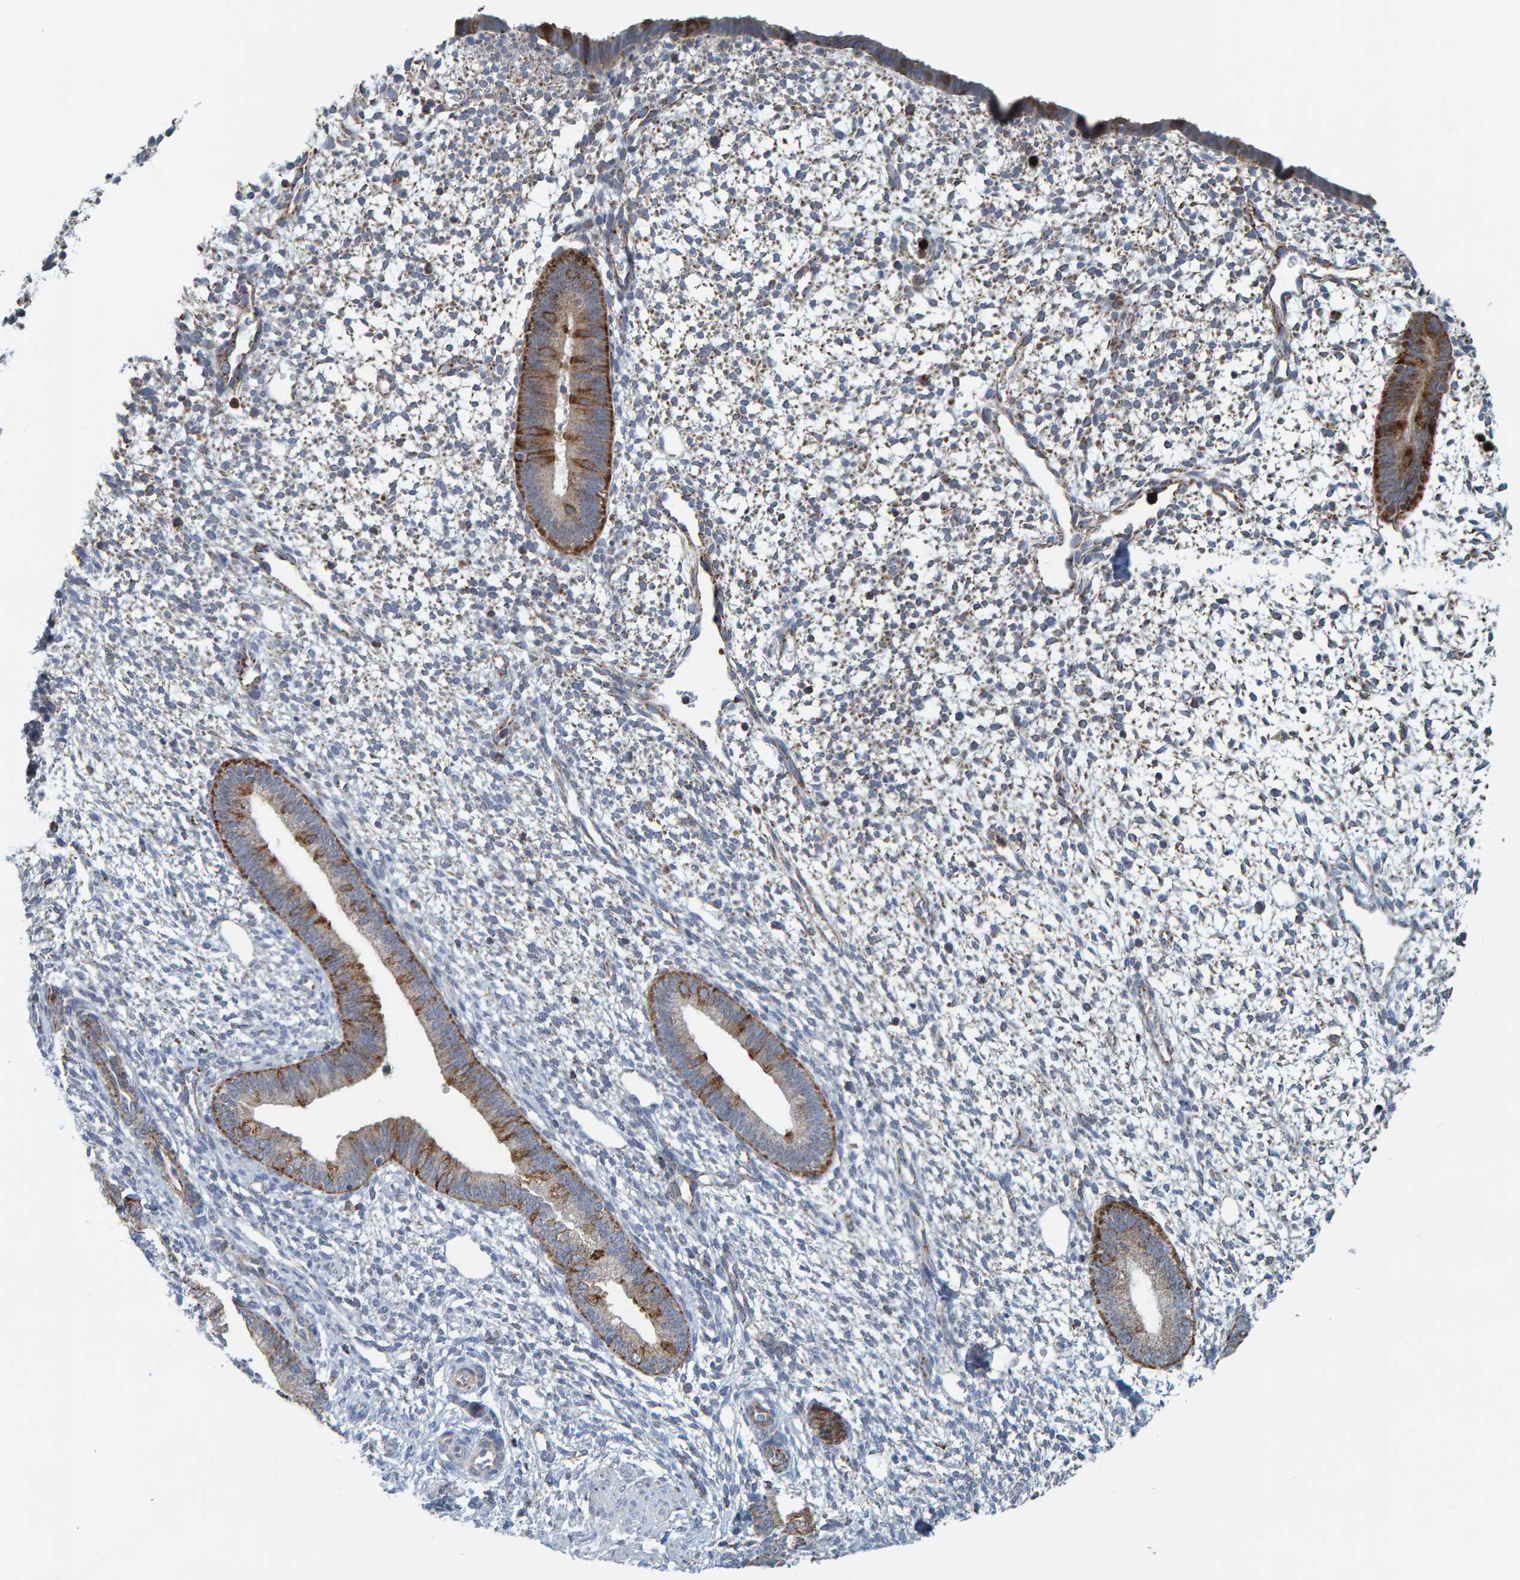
{"staining": {"intensity": "weak", "quantity": "25%-75%", "location": "cytoplasmic/membranous"}, "tissue": "endometrium", "cell_type": "Cells in endometrial stroma", "image_type": "normal", "snomed": [{"axis": "morphology", "description": "Normal tissue, NOS"}, {"axis": "topography", "description": "Endometrium"}], "caption": "The micrograph reveals immunohistochemical staining of unremarkable endometrium. There is weak cytoplasmic/membranous positivity is present in approximately 25%-75% of cells in endometrial stroma.", "gene": "B9D1", "patient": {"sex": "female", "age": 46}}